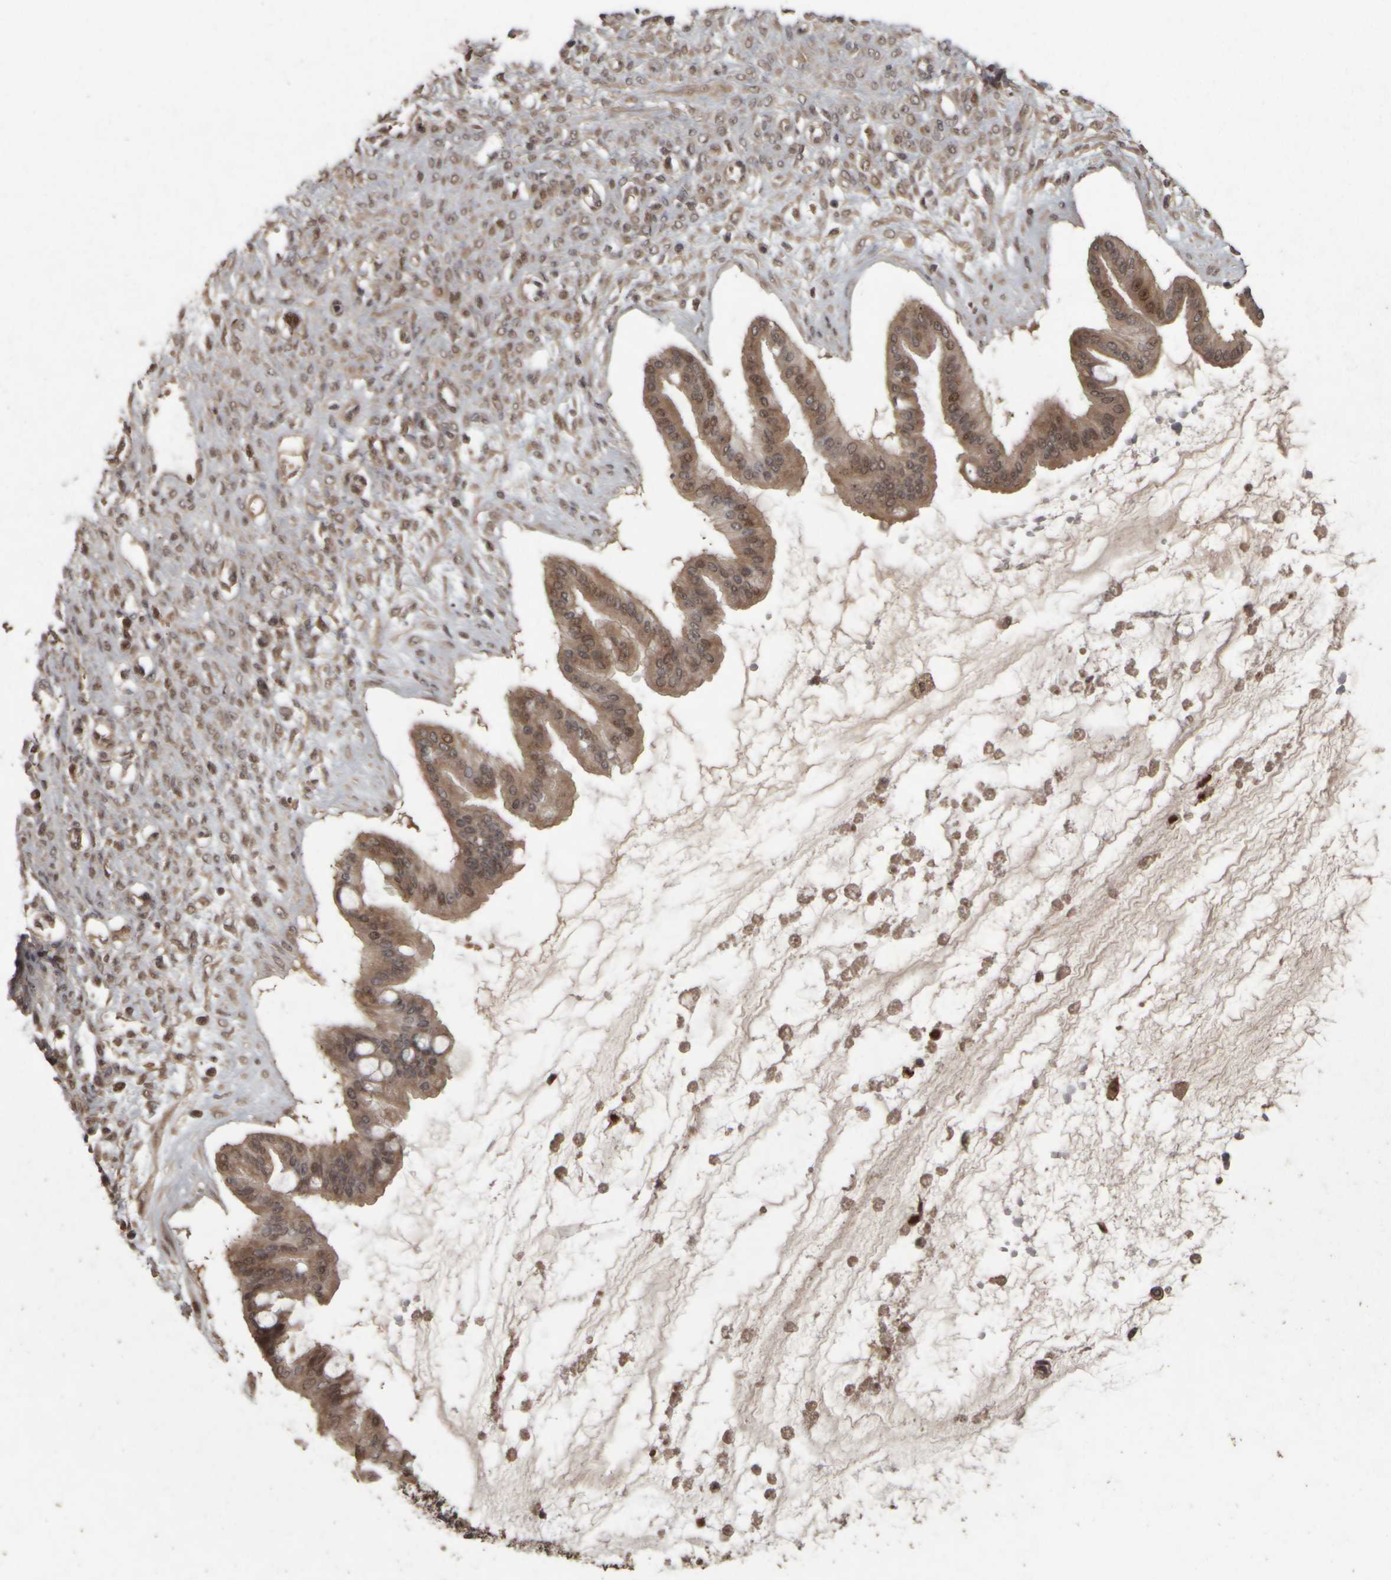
{"staining": {"intensity": "moderate", "quantity": ">75%", "location": "cytoplasmic/membranous,nuclear"}, "tissue": "ovarian cancer", "cell_type": "Tumor cells", "image_type": "cancer", "snomed": [{"axis": "morphology", "description": "Cystadenocarcinoma, mucinous, NOS"}, {"axis": "topography", "description": "Ovary"}], "caption": "High-power microscopy captured an IHC micrograph of ovarian cancer, revealing moderate cytoplasmic/membranous and nuclear staining in about >75% of tumor cells. The staining is performed using DAB (3,3'-diaminobenzidine) brown chromogen to label protein expression. The nuclei are counter-stained blue using hematoxylin.", "gene": "ACO1", "patient": {"sex": "female", "age": 73}}